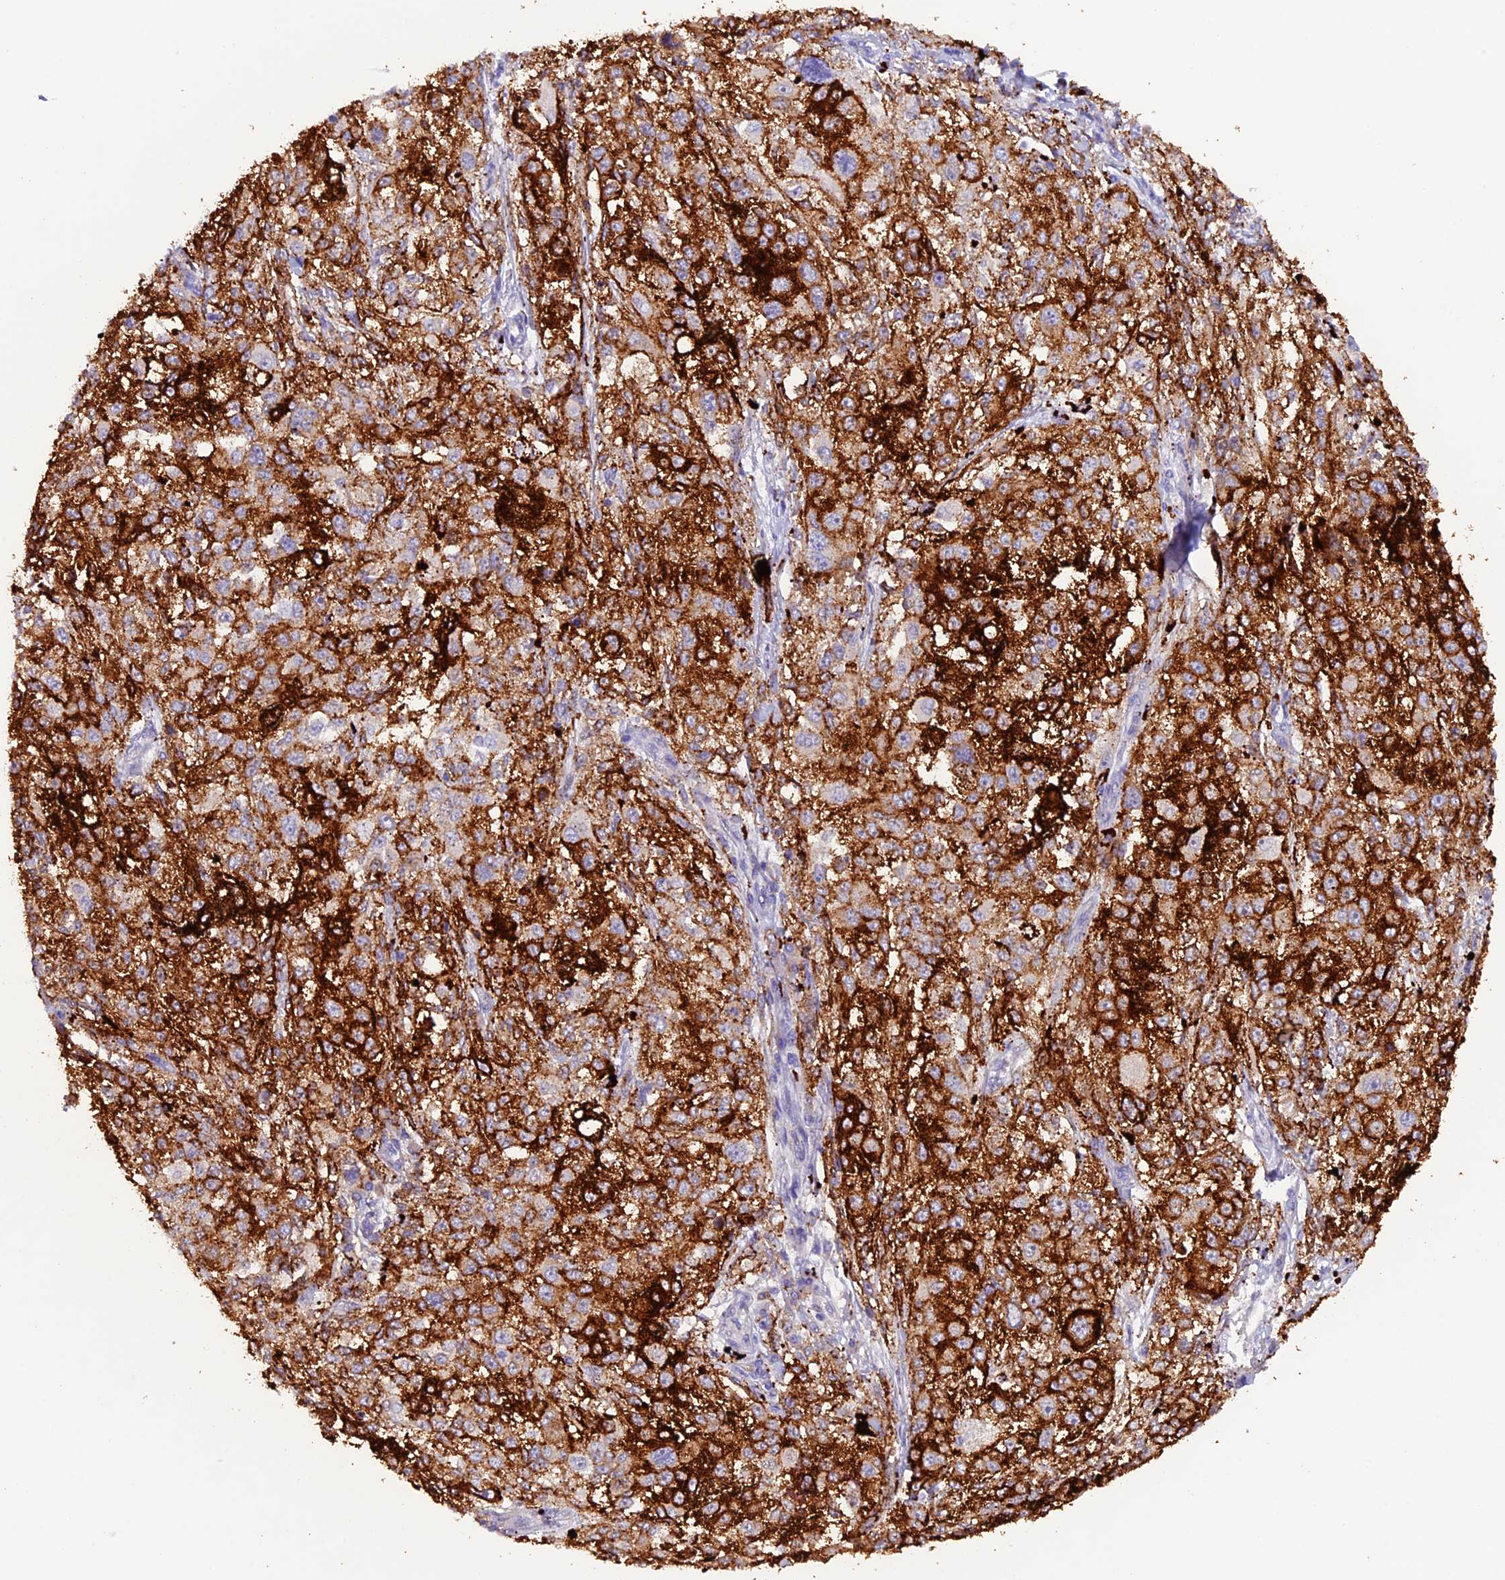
{"staining": {"intensity": "moderate", "quantity": "<25%", "location": "cytoplasmic/membranous"}, "tissue": "melanoma", "cell_type": "Tumor cells", "image_type": "cancer", "snomed": [{"axis": "morphology", "description": "Necrosis, NOS"}, {"axis": "morphology", "description": "Malignant melanoma, NOS"}, {"axis": "topography", "description": "Skin"}], "caption": "High-power microscopy captured an immunohistochemistry micrograph of melanoma, revealing moderate cytoplasmic/membranous staining in approximately <25% of tumor cells.", "gene": "NCK2", "patient": {"sex": "female", "age": 87}}